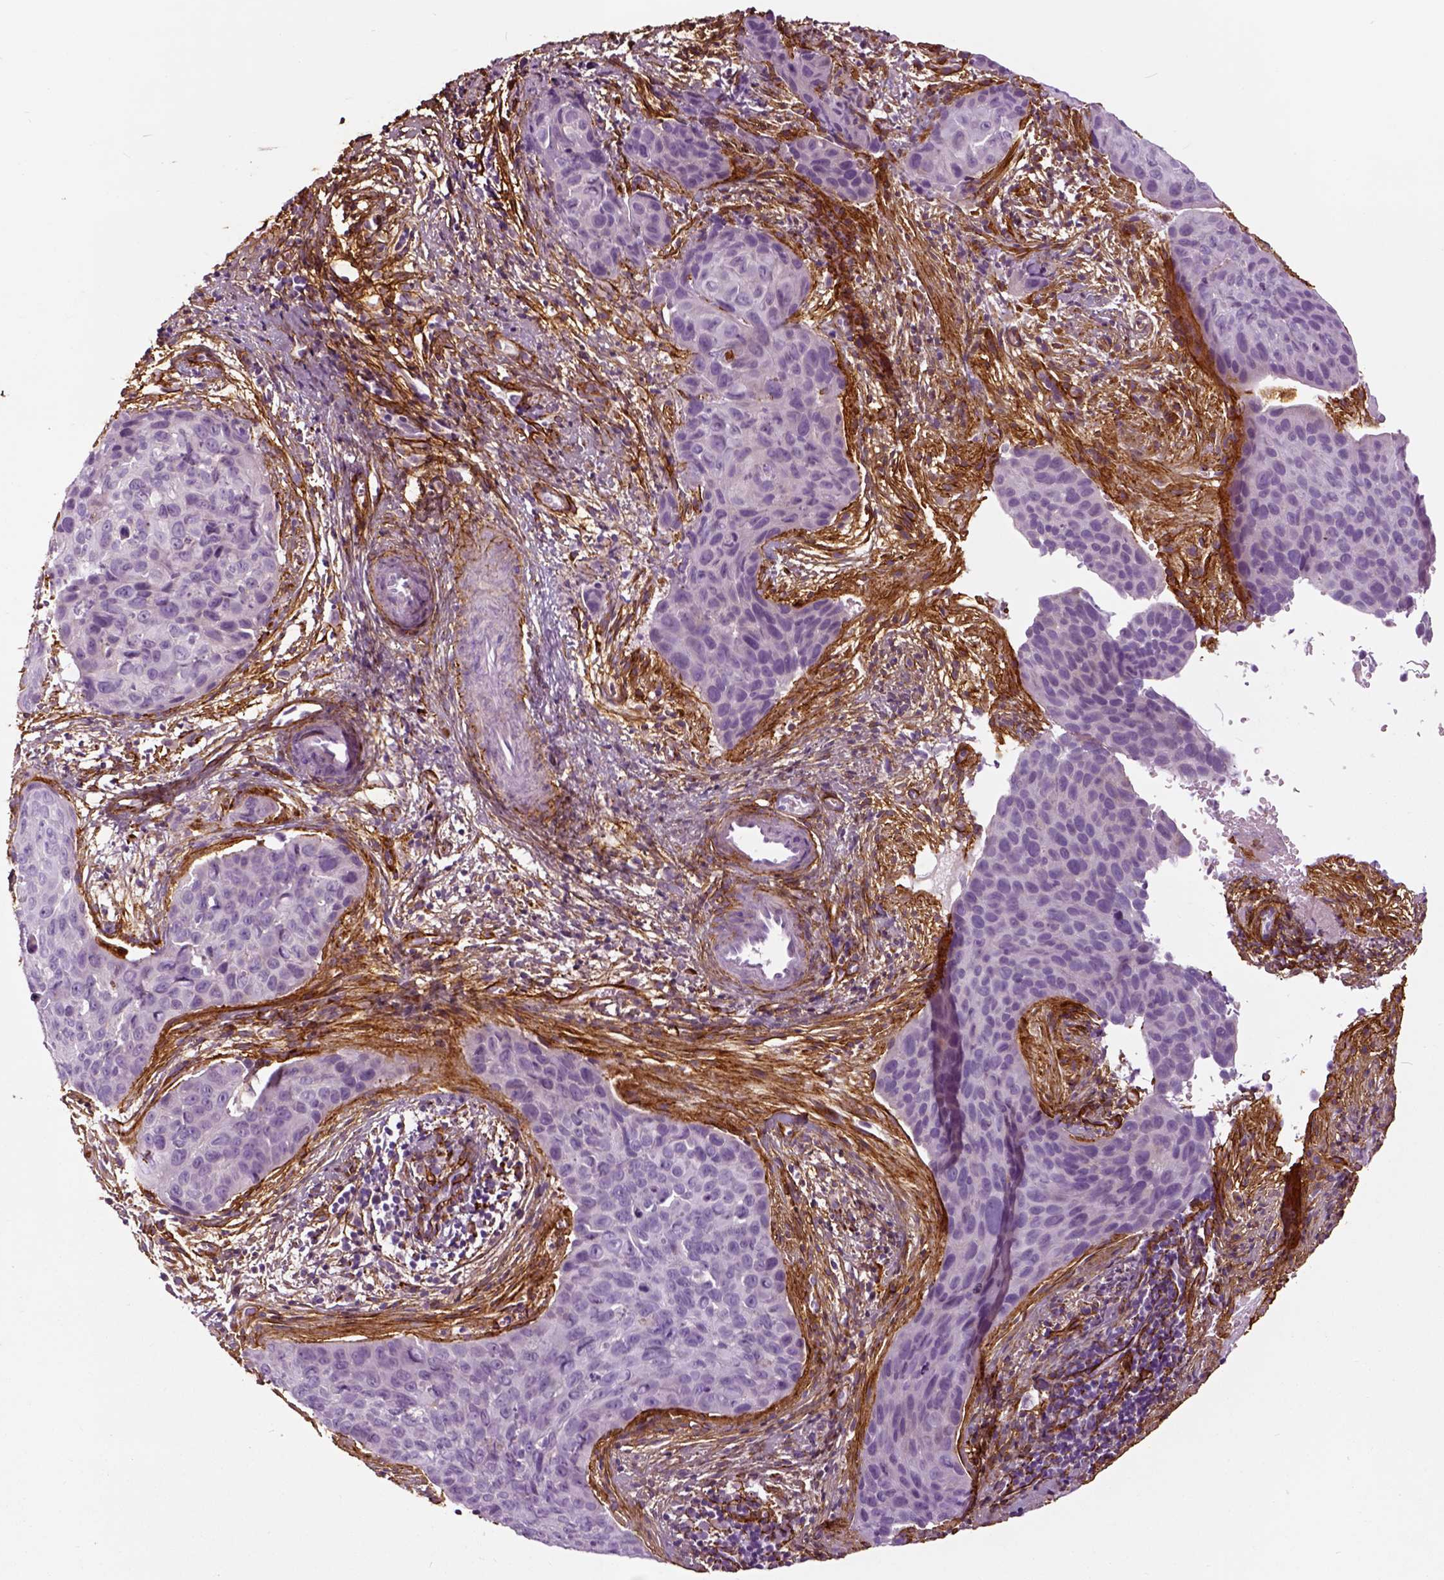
{"staining": {"intensity": "negative", "quantity": "none", "location": "none"}, "tissue": "cervical cancer", "cell_type": "Tumor cells", "image_type": "cancer", "snomed": [{"axis": "morphology", "description": "Squamous cell carcinoma, NOS"}, {"axis": "topography", "description": "Cervix"}], "caption": "DAB (3,3'-diaminobenzidine) immunohistochemical staining of human cervical cancer shows no significant staining in tumor cells. (DAB immunohistochemistry, high magnification).", "gene": "COL6A2", "patient": {"sex": "female", "age": 35}}